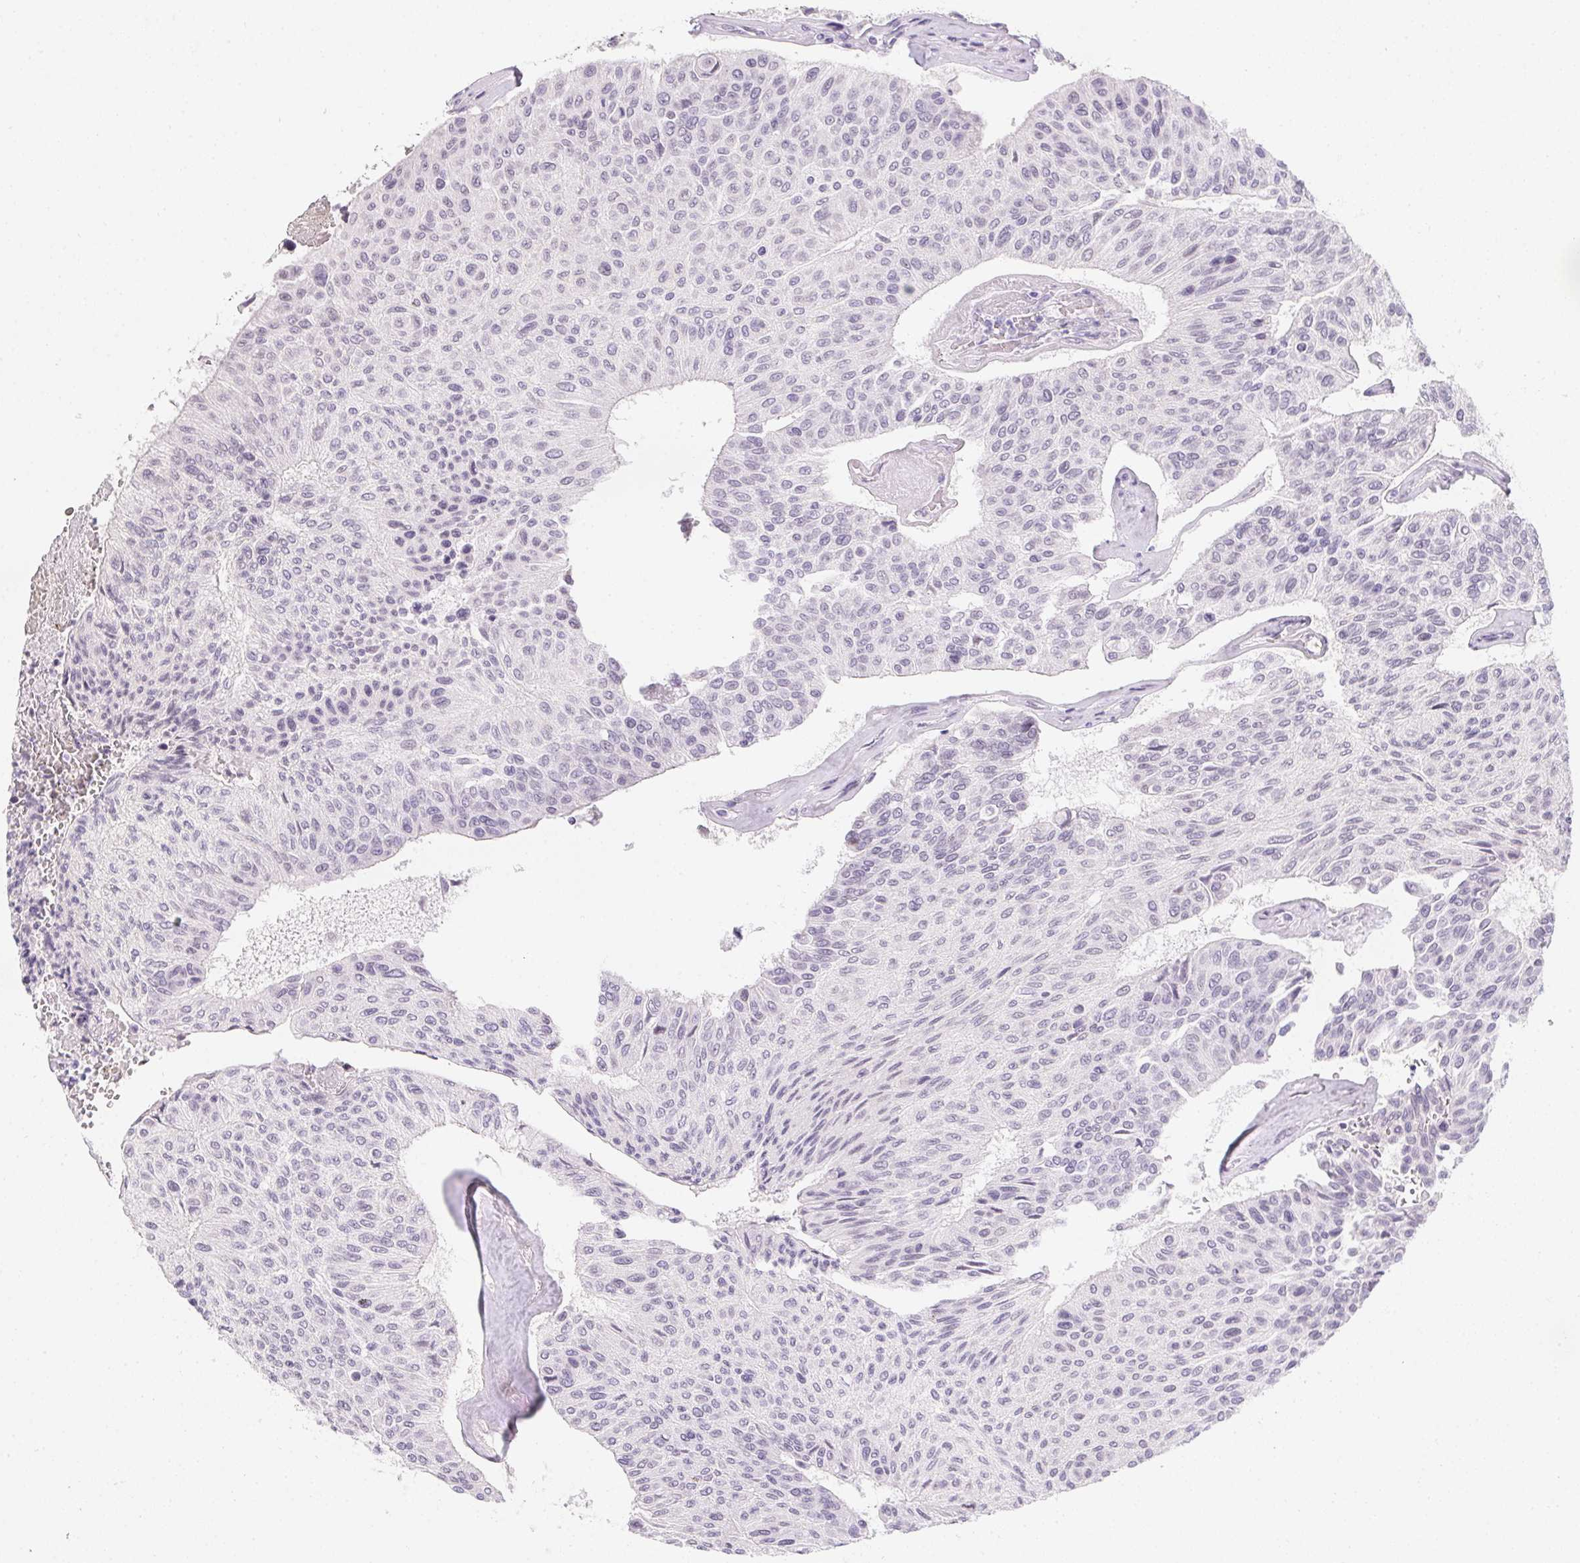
{"staining": {"intensity": "negative", "quantity": "none", "location": "none"}, "tissue": "urothelial cancer", "cell_type": "Tumor cells", "image_type": "cancer", "snomed": [{"axis": "morphology", "description": "Urothelial carcinoma, High grade"}, {"axis": "topography", "description": "Urinary bladder"}], "caption": "Protein analysis of urothelial cancer exhibits no significant staining in tumor cells. The staining was performed using DAB to visualize the protein expression in brown, while the nuclei were stained in blue with hematoxylin (Magnification: 20x).", "gene": "MORC1", "patient": {"sex": "male", "age": 66}}